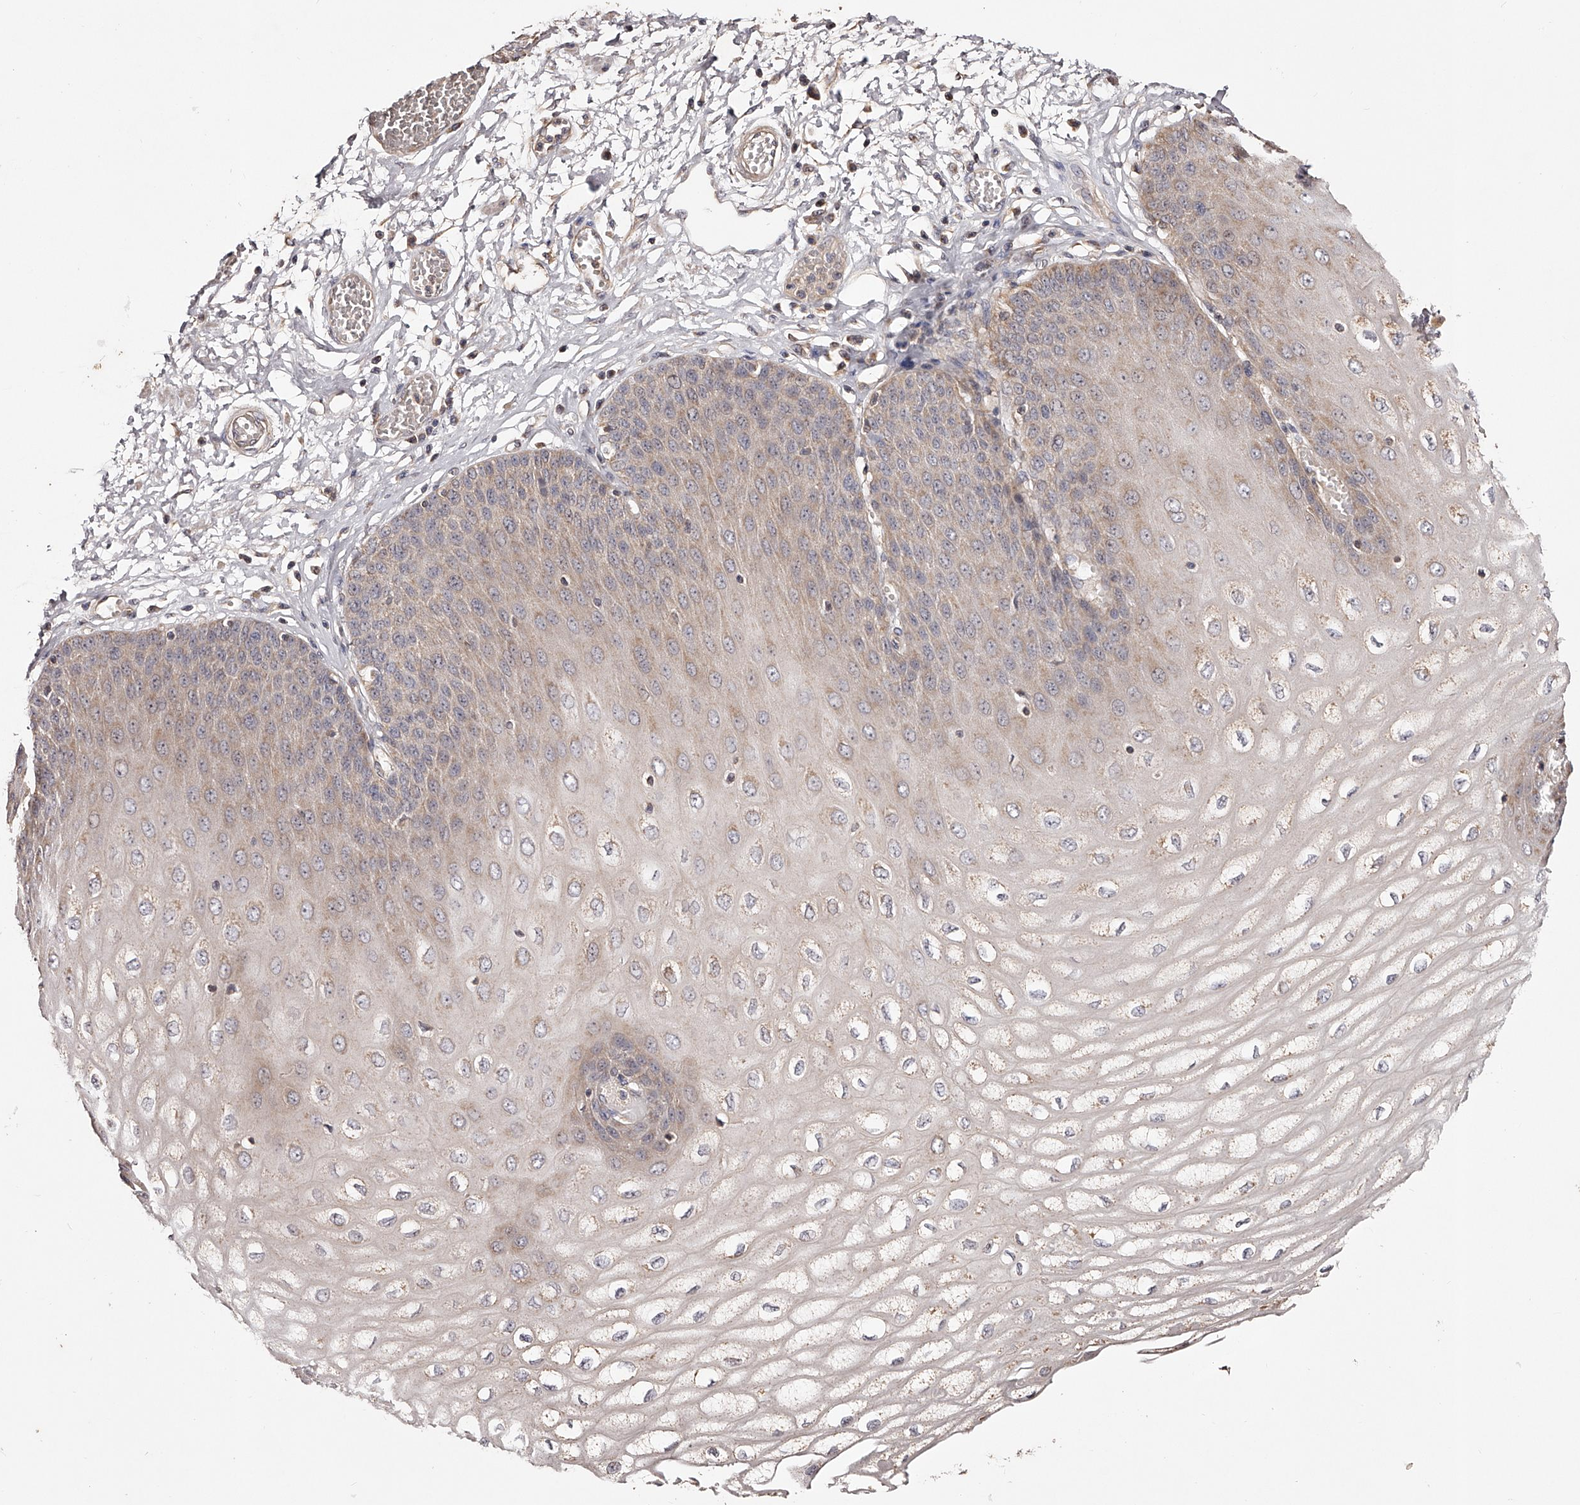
{"staining": {"intensity": "weak", "quantity": "<25%", "location": "cytoplasmic/membranous"}, "tissue": "esophagus", "cell_type": "Squamous epithelial cells", "image_type": "normal", "snomed": [{"axis": "morphology", "description": "Normal tissue, NOS"}, {"axis": "topography", "description": "Esophagus"}], "caption": "Immunohistochemistry histopathology image of unremarkable human esophagus stained for a protein (brown), which displays no staining in squamous epithelial cells.", "gene": "USP21", "patient": {"sex": "male", "age": 60}}